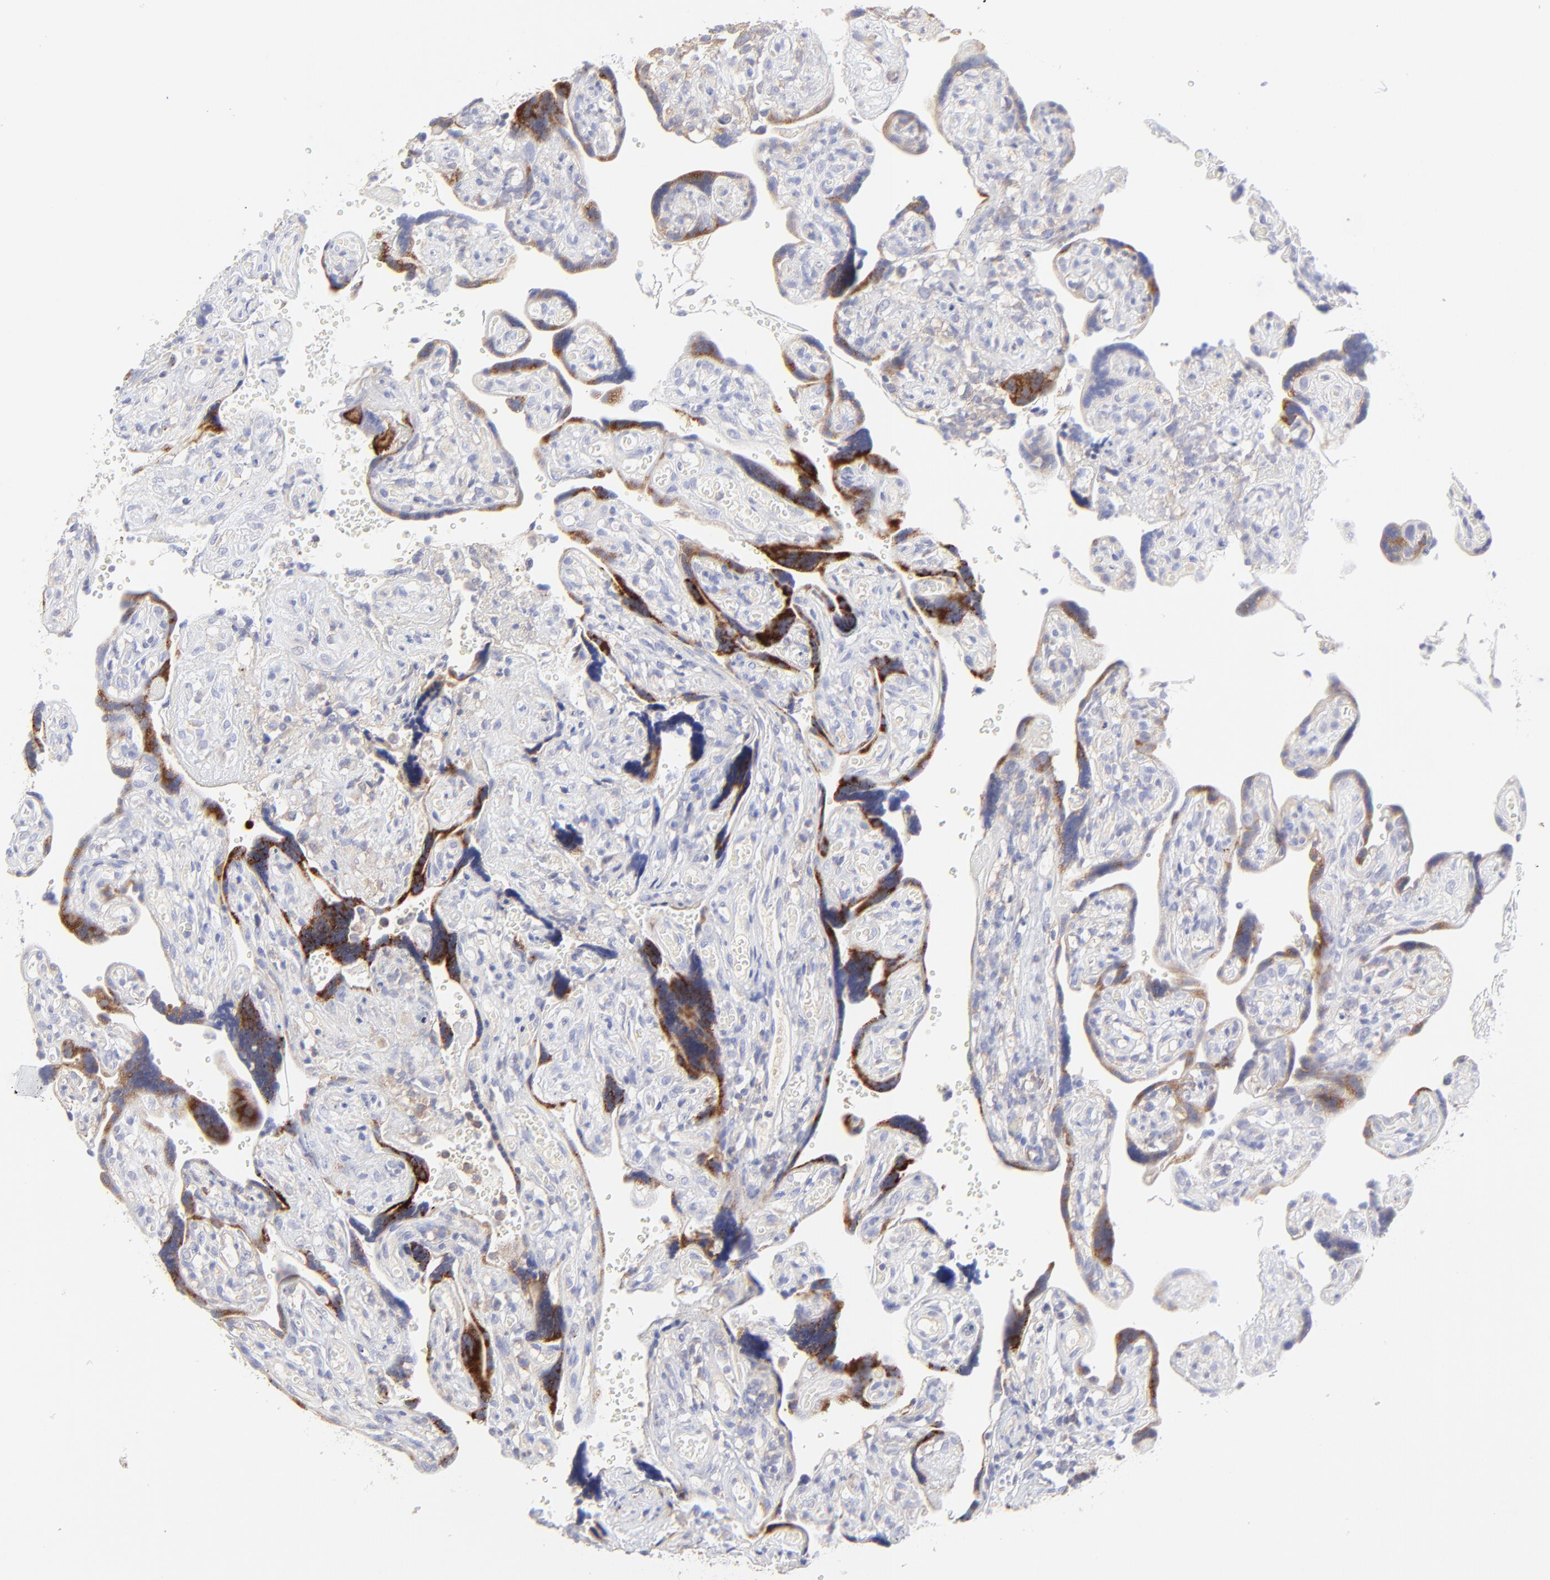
{"staining": {"intensity": "strong", "quantity": "25%-75%", "location": "cytoplasmic/membranous"}, "tissue": "placenta", "cell_type": "Trophoblastic cells", "image_type": "normal", "snomed": [{"axis": "morphology", "description": "Normal tissue, NOS"}, {"axis": "topography", "description": "Placenta"}], "caption": "Placenta was stained to show a protein in brown. There is high levels of strong cytoplasmic/membranous positivity in about 25%-75% of trophoblastic cells. The protein of interest is shown in brown color, while the nuclei are stained blue.", "gene": "LHFPL1", "patient": {"sex": "female", "age": 30}}